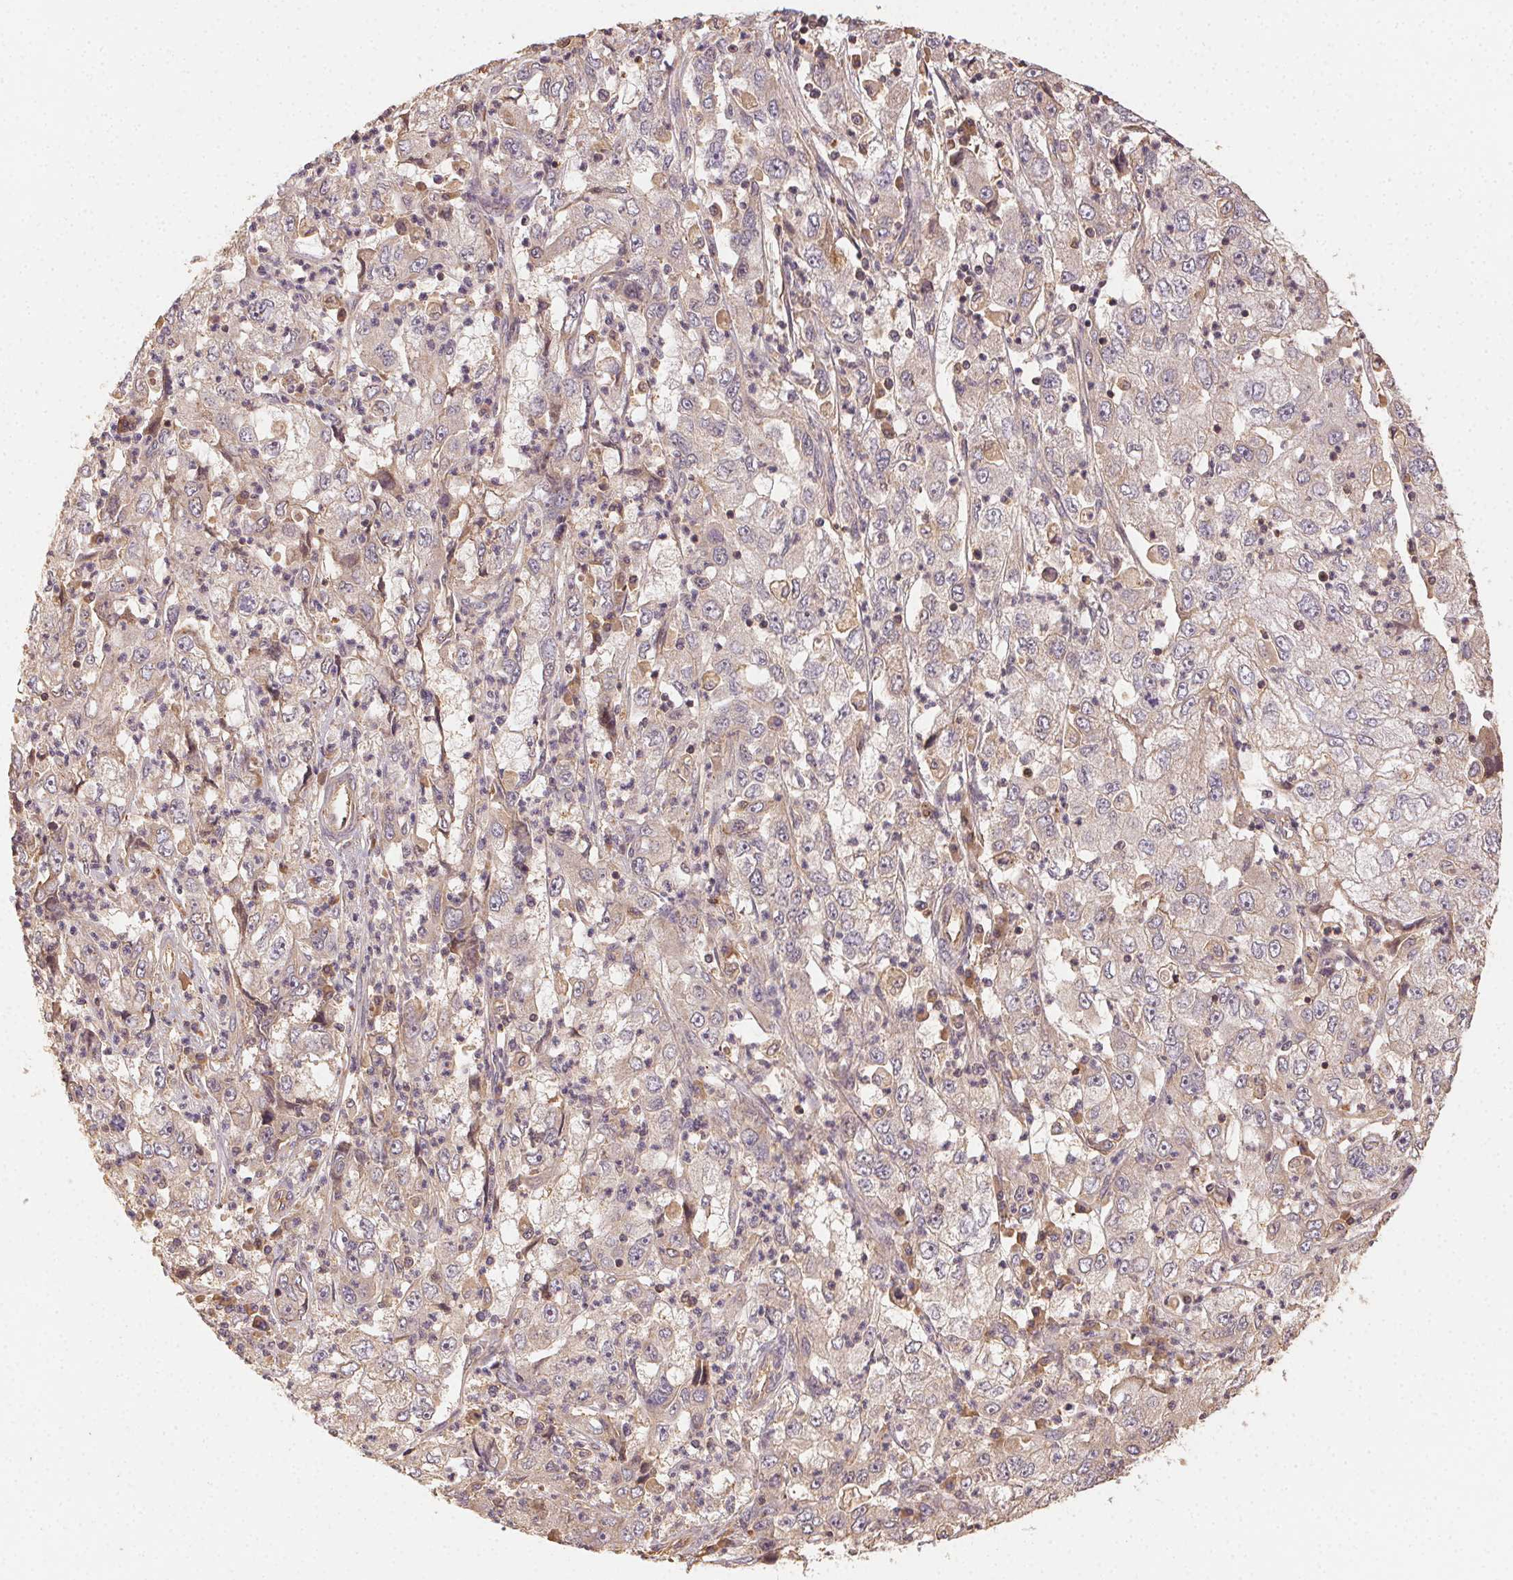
{"staining": {"intensity": "negative", "quantity": "none", "location": "none"}, "tissue": "cervical cancer", "cell_type": "Tumor cells", "image_type": "cancer", "snomed": [{"axis": "morphology", "description": "Squamous cell carcinoma, NOS"}, {"axis": "topography", "description": "Cervix"}], "caption": "The immunohistochemistry image has no significant expression in tumor cells of cervical cancer (squamous cell carcinoma) tissue.", "gene": "RALA", "patient": {"sex": "female", "age": 36}}